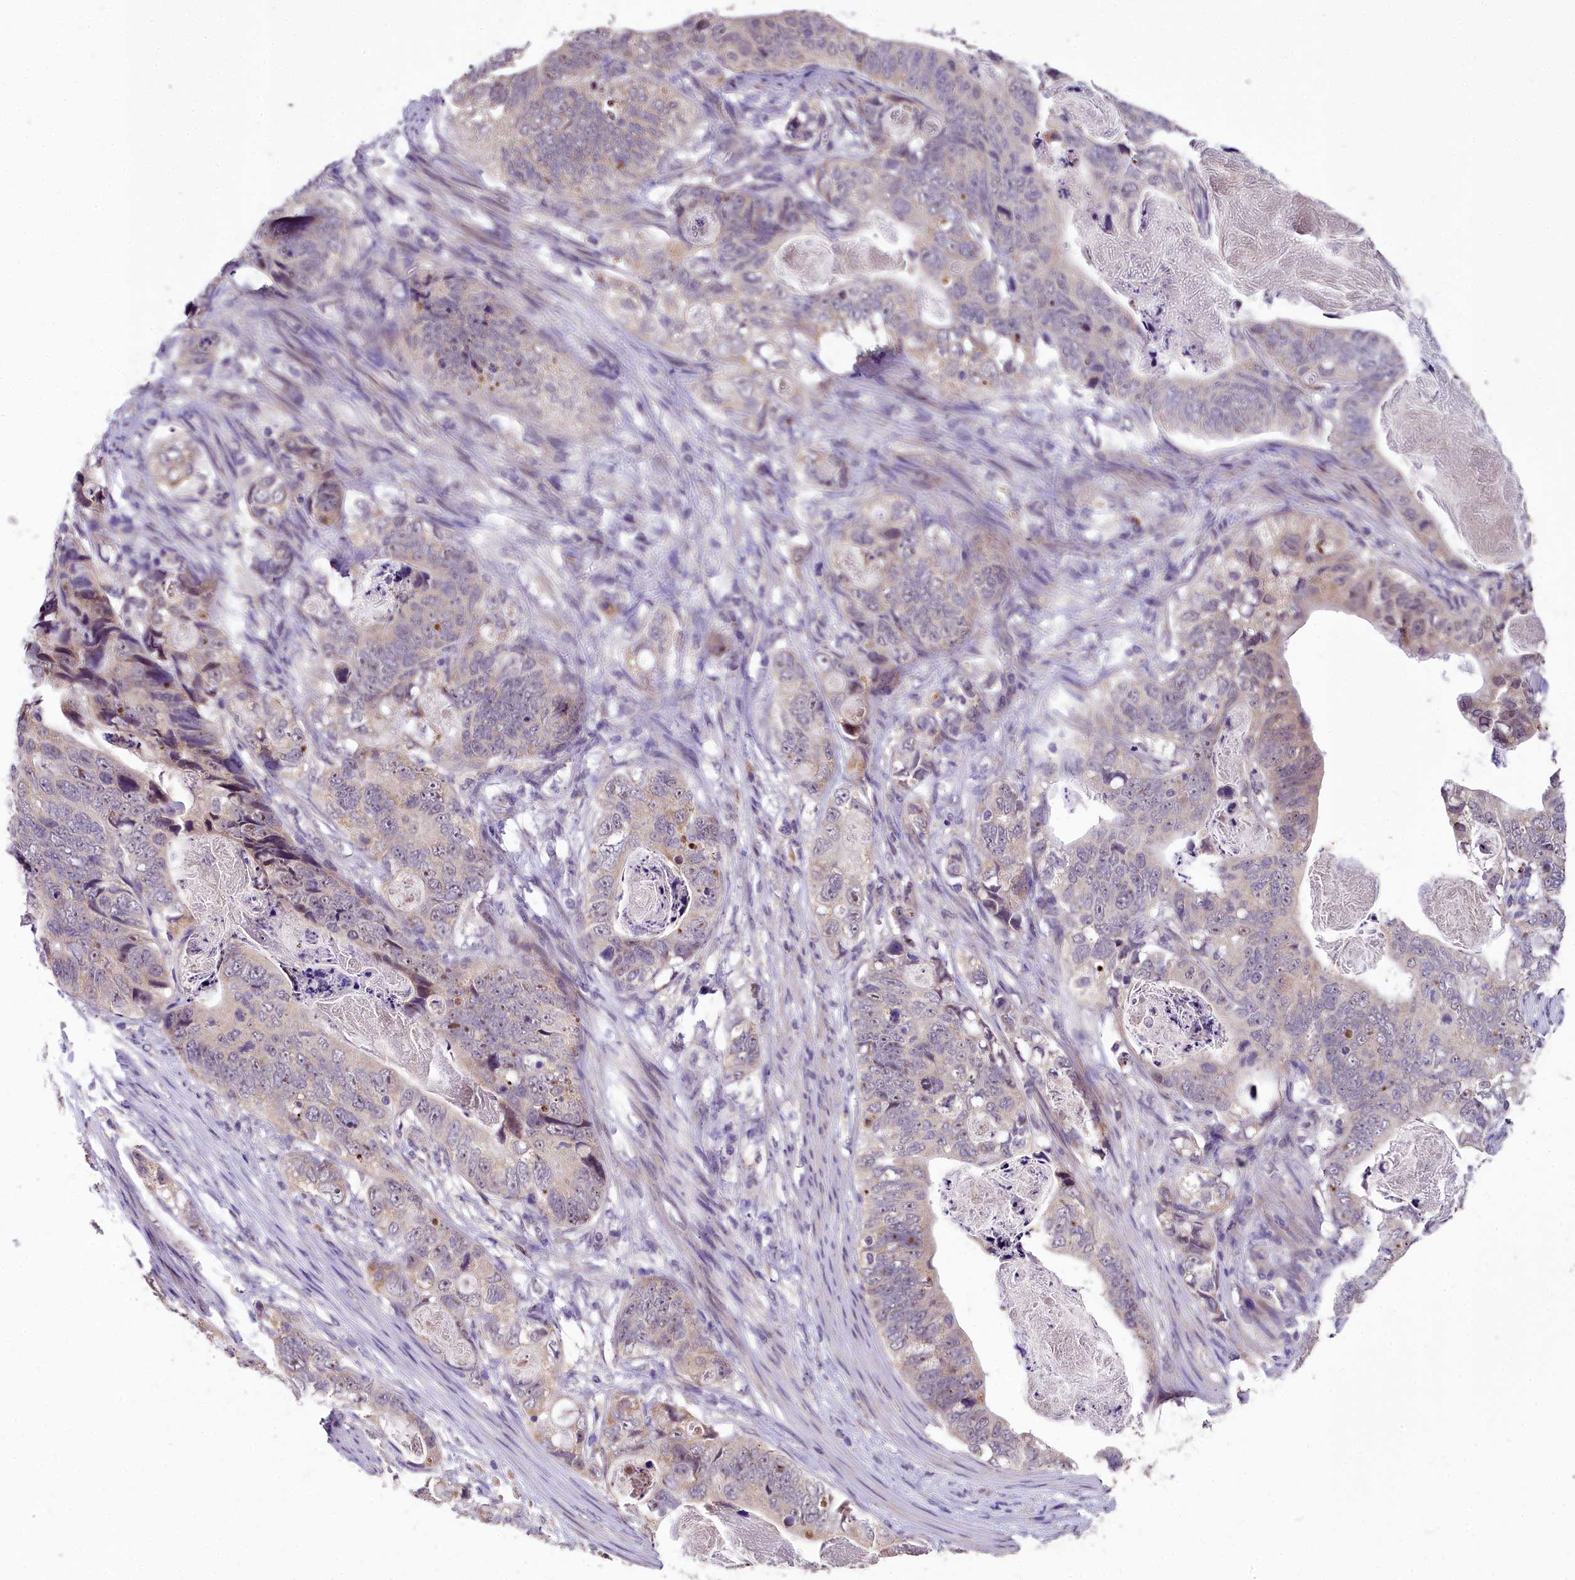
{"staining": {"intensity": "weak", "quantity": "25%-75%", "location": "nuclear"}, "tissue": "stomach cancer", "cell_type": "Tumor cells", "image_type": "cancer", "snomed": [{"axis": "morphology", "description": "Normal tissue, NOS"}, {"axis": "morphology", "description": "Adenocarcinoma, NOS"}, {"axis": "topography", "description": "Stomach"}], "caption": "Protein staining by immunohistochemistry (IHC) exhibits weak nuclear positivity in approximately 25%-75% of tumor cells in stomach cancer.", "gene": "ZNF333", "patient": {"sex": "female", "age": 89}}